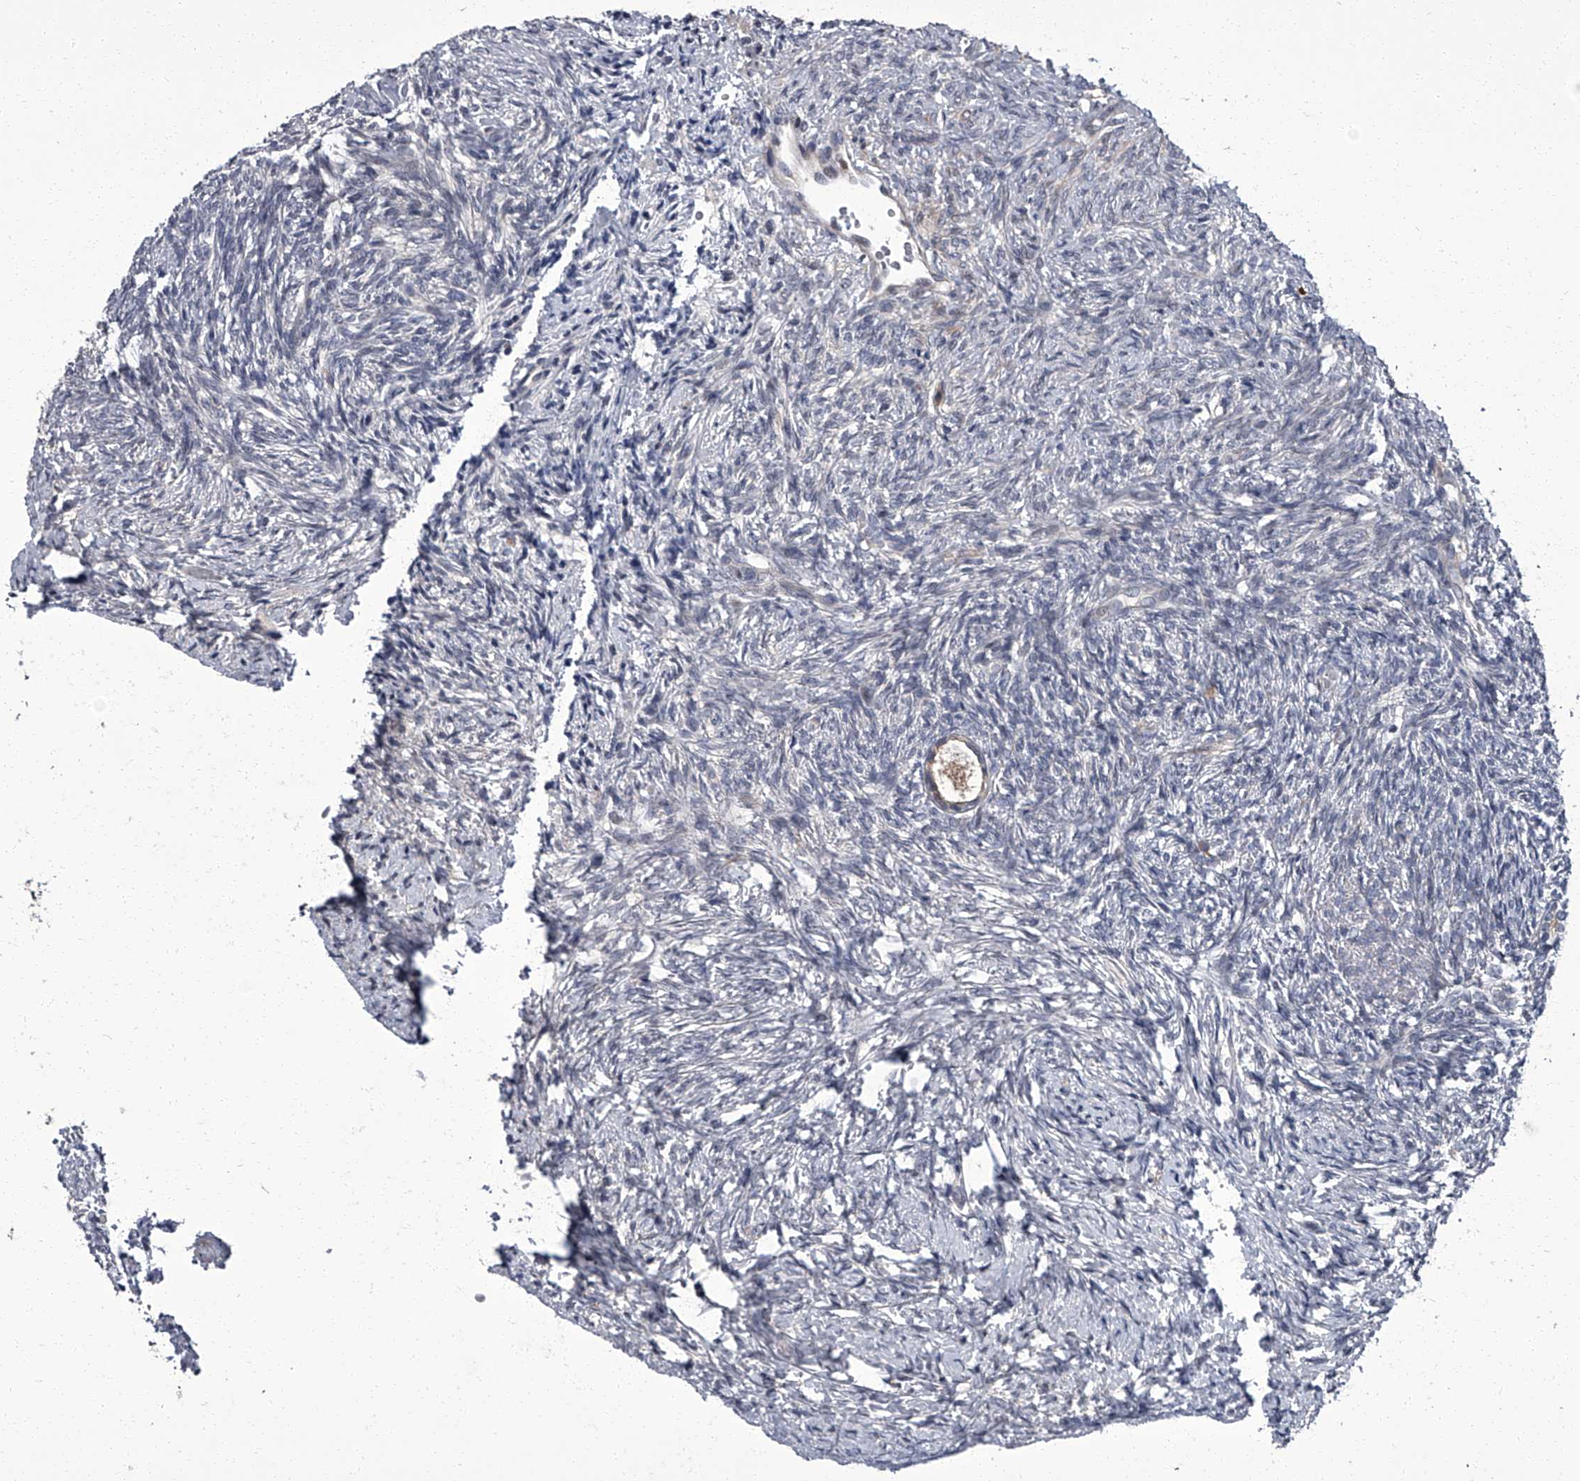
{"staining": {"intensity": "weak", "quantity": "<25%", "location": "cytoplasmic/membranous"}, "tissue": "ovary", "cell_type": "Follicle cells", "image_type": "normal", "snomed": [{"axis": "morphology", "description": "Normal tissue, NOS"}, {"axis": "topography", "description": "Ovary"}], "caption": "Immunohistochemistry (IHC) micrograph of normal ovary: ovary stained with DAB shows no significant protein expression in follicle cells.", "gene": "ZNF274", "patient": {"sex": "female", "age": 41}}